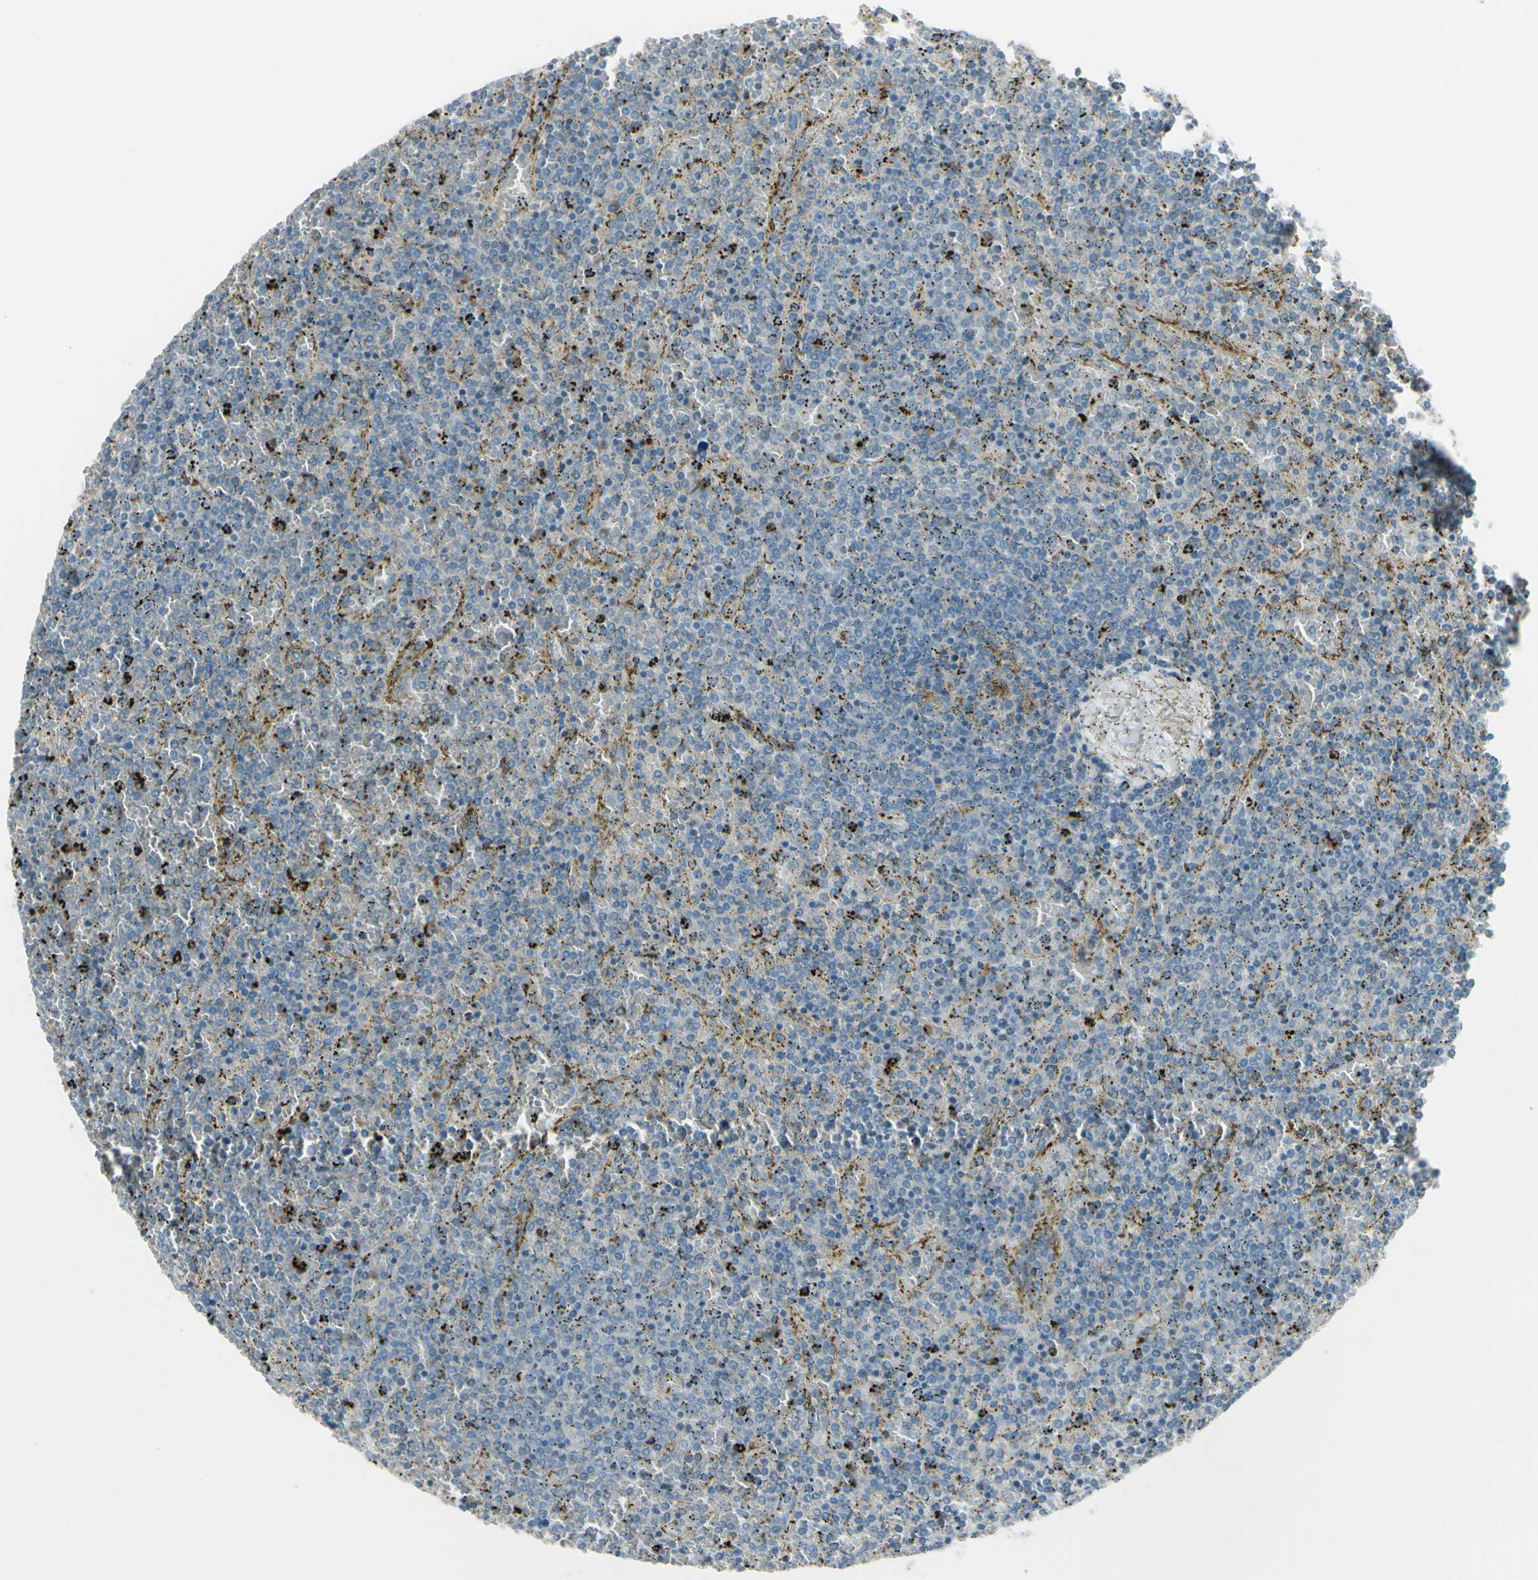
{"staining": {"intensity": "negative", "quantity": "none", "location": "none"}, "tissue": "lymphoma", "cell_type": "Tumor cells", "image_type": "cancer", "snomed": [{"axis": "morphology", "description": "Malignant lymphoma, non-Hodgkin's type, Low grade"}, {"axis": "topography", "description": "Spleen"}], "caption": "High magnification brightfield microscopy of low-grade malignant lymphoma, non-Hodgkin's type stained with DAB (3,3'-diaminobenzidine) (brown) and counterstained with hematoxylin (blue): tumor cells show no significant staining.", "gene": "LMTK2", "patient": {"sex": "female", "age": 77}}